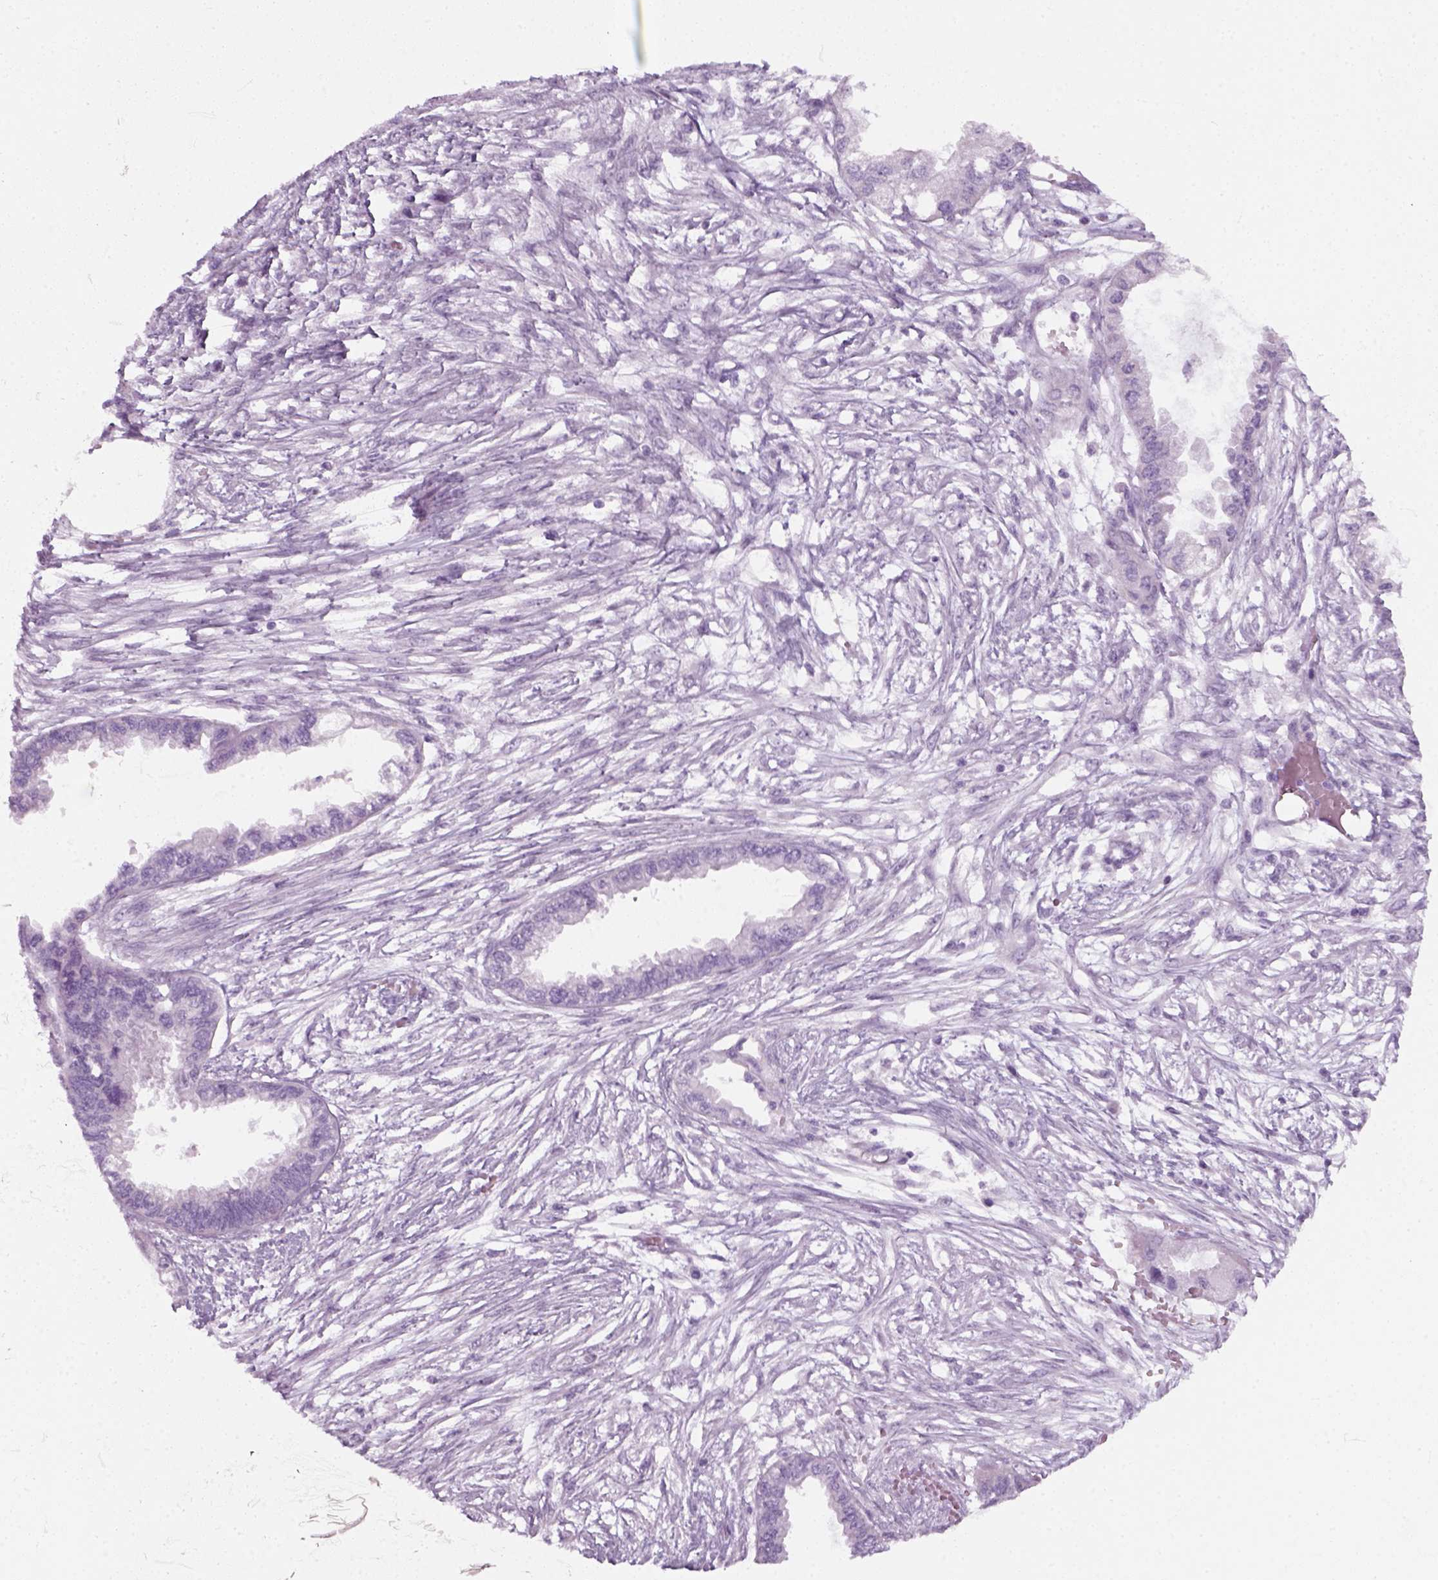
{"staining": {"intensity": "negative", "quantity": "none", "location": "none"}, "tissue": "endometrial cancer", "cell_type": "Tumor cells", "image_type": "cancer", "snomed": [{"axis": "morphology", "description": "Adenocarcinoma, NOS"}, {"axis": "morphology", "description": "Adenocarcinoma, metastatic, NOS"}, {"axis": "topography", "description": "Adipose tissue"}, {"axis": "topography", "description": "Endometrium"}], "caption": "Immunohistochemistry image of neoplastic tissue: endometrial cancer stained with DAB (3,3'-diaminobenzidine) shows no significant protein positivity in tumor cells.", "gene": "SLC12A5", "patient": {"sex": "female", "age": 67}}